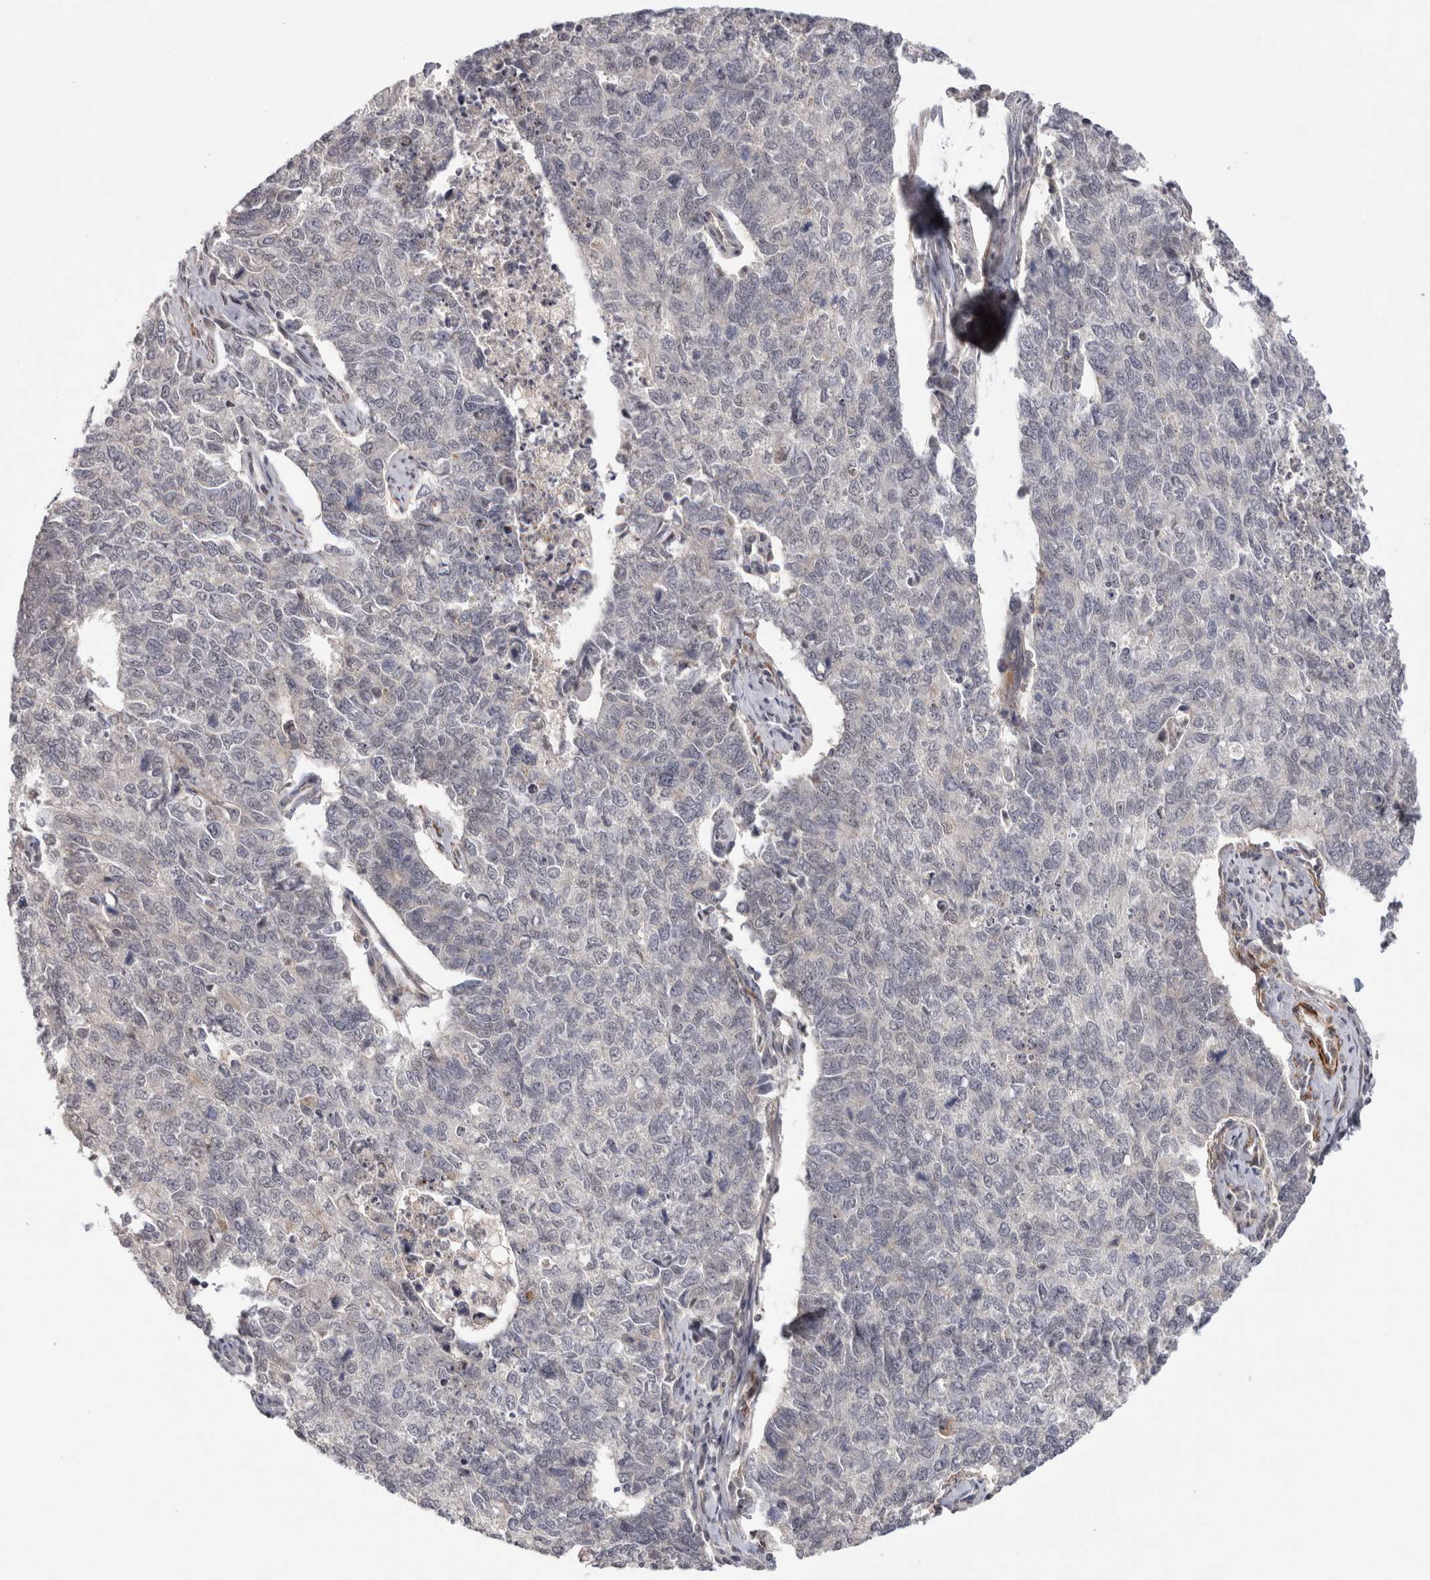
{"staining": {"intensity": "negative", "quantity": "none", "location": "none"}, "tissue": "cervical cancer", "cell_type": "Tumor cells", "image_type": "cancer", "snomed": [{"axis": "morphology", "description": "Squamous cell carcinoma, NOS"}, {"axis": "topography", "description": "Cervix"}], "caption": "A photomicrograph of cervical squamous cell carcinoma stained for a protein displays no brown staining in tumor cells.", "gene": "ZNF318", "patient": {"sex": "female", "age": 63}}